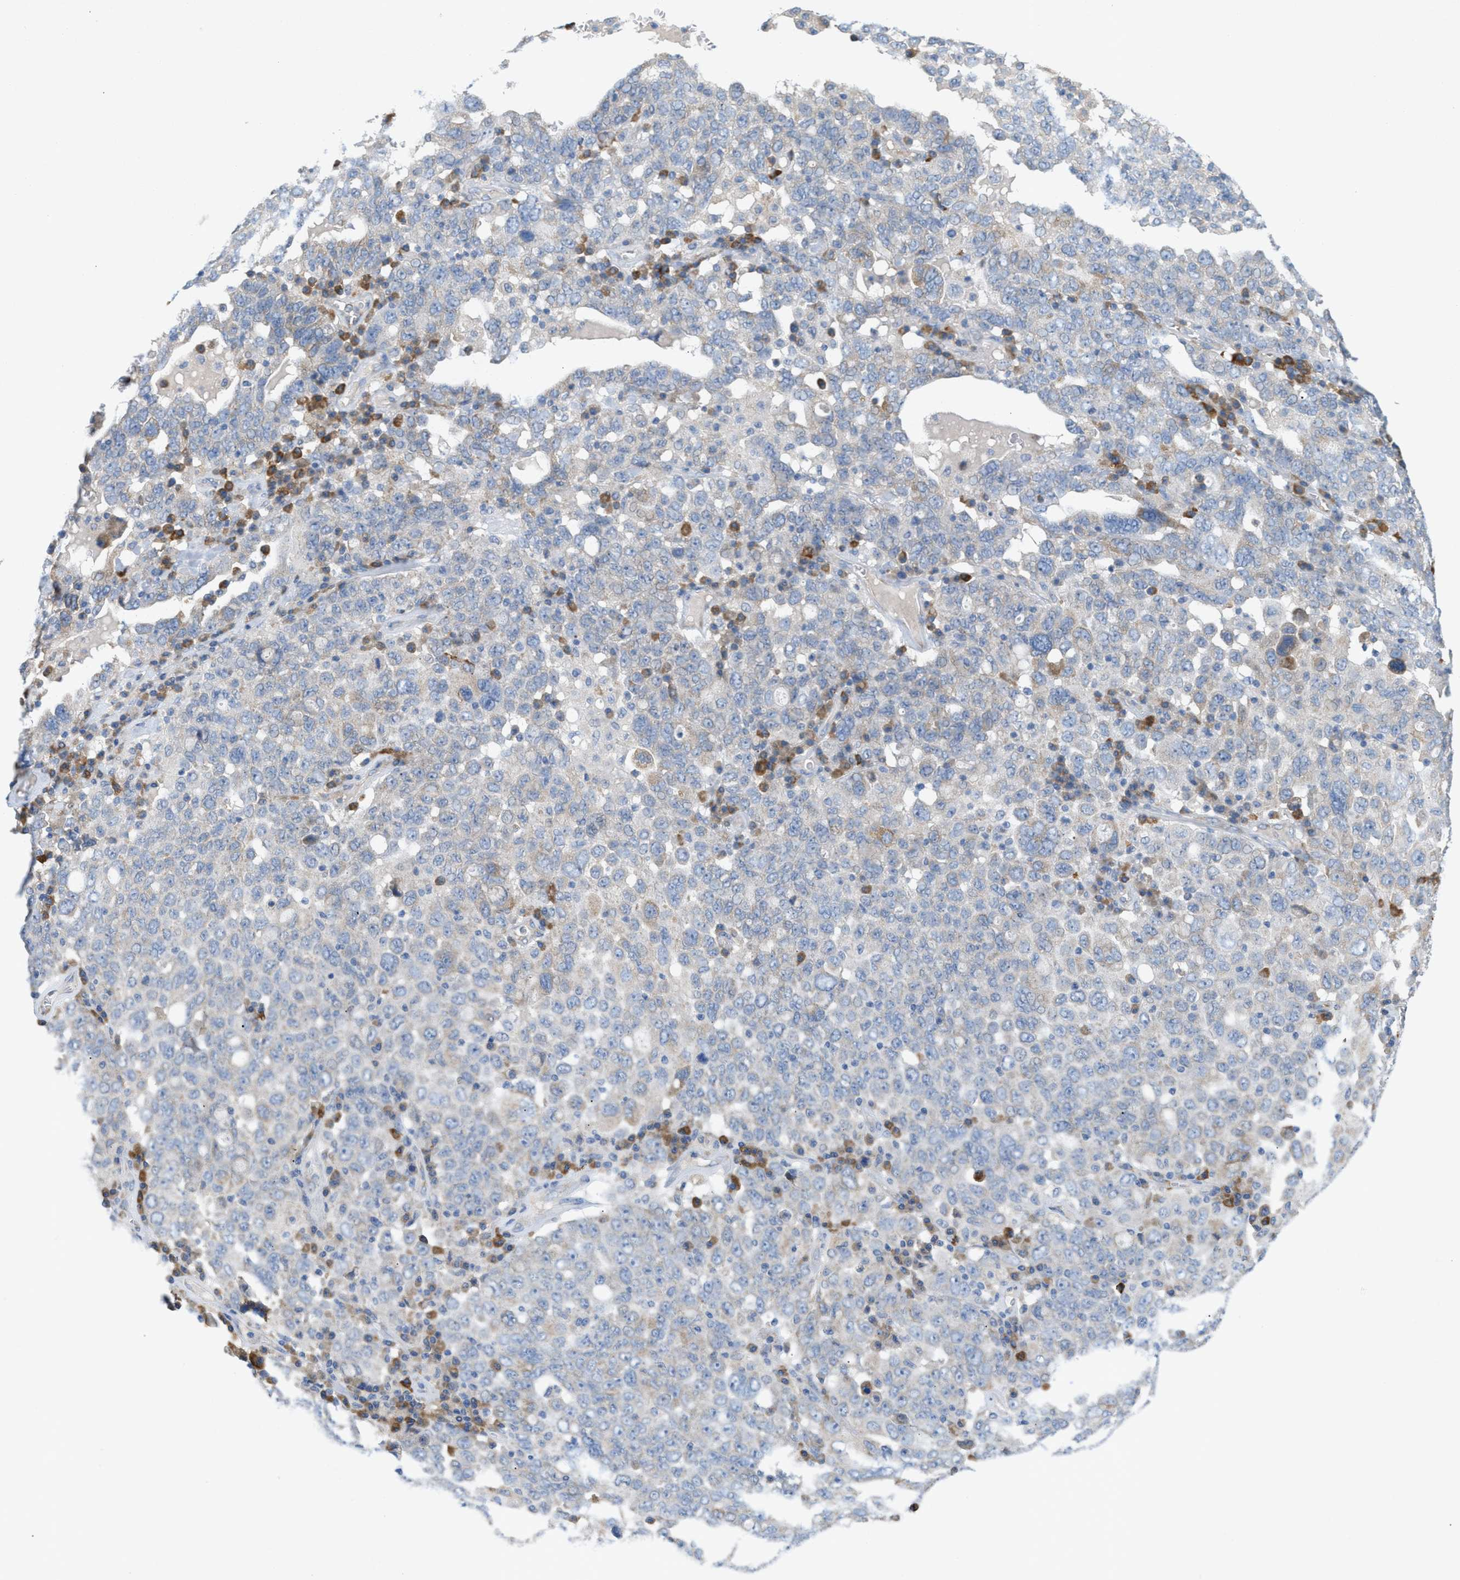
{"staining": {"intensity": "weak", "quantity": "<25%", "location": "cytoplasmic/membranous"}, "tissue": "ovarian cancer", "cell_type": "Tumor cells", "image_type": "cancer", "snomed": [{"axis": "morphology", "description": "Carcinoma, endometroid"}, {"axis": "topography", "description": "Ovary"}], "caption": "Ovarian endometroid carcinoma was stained to show a protein in brown. There is no significant staining in tumor cells.", "gene": "DYNC2I1", "patient": {"sex": "female", "age": 62}}